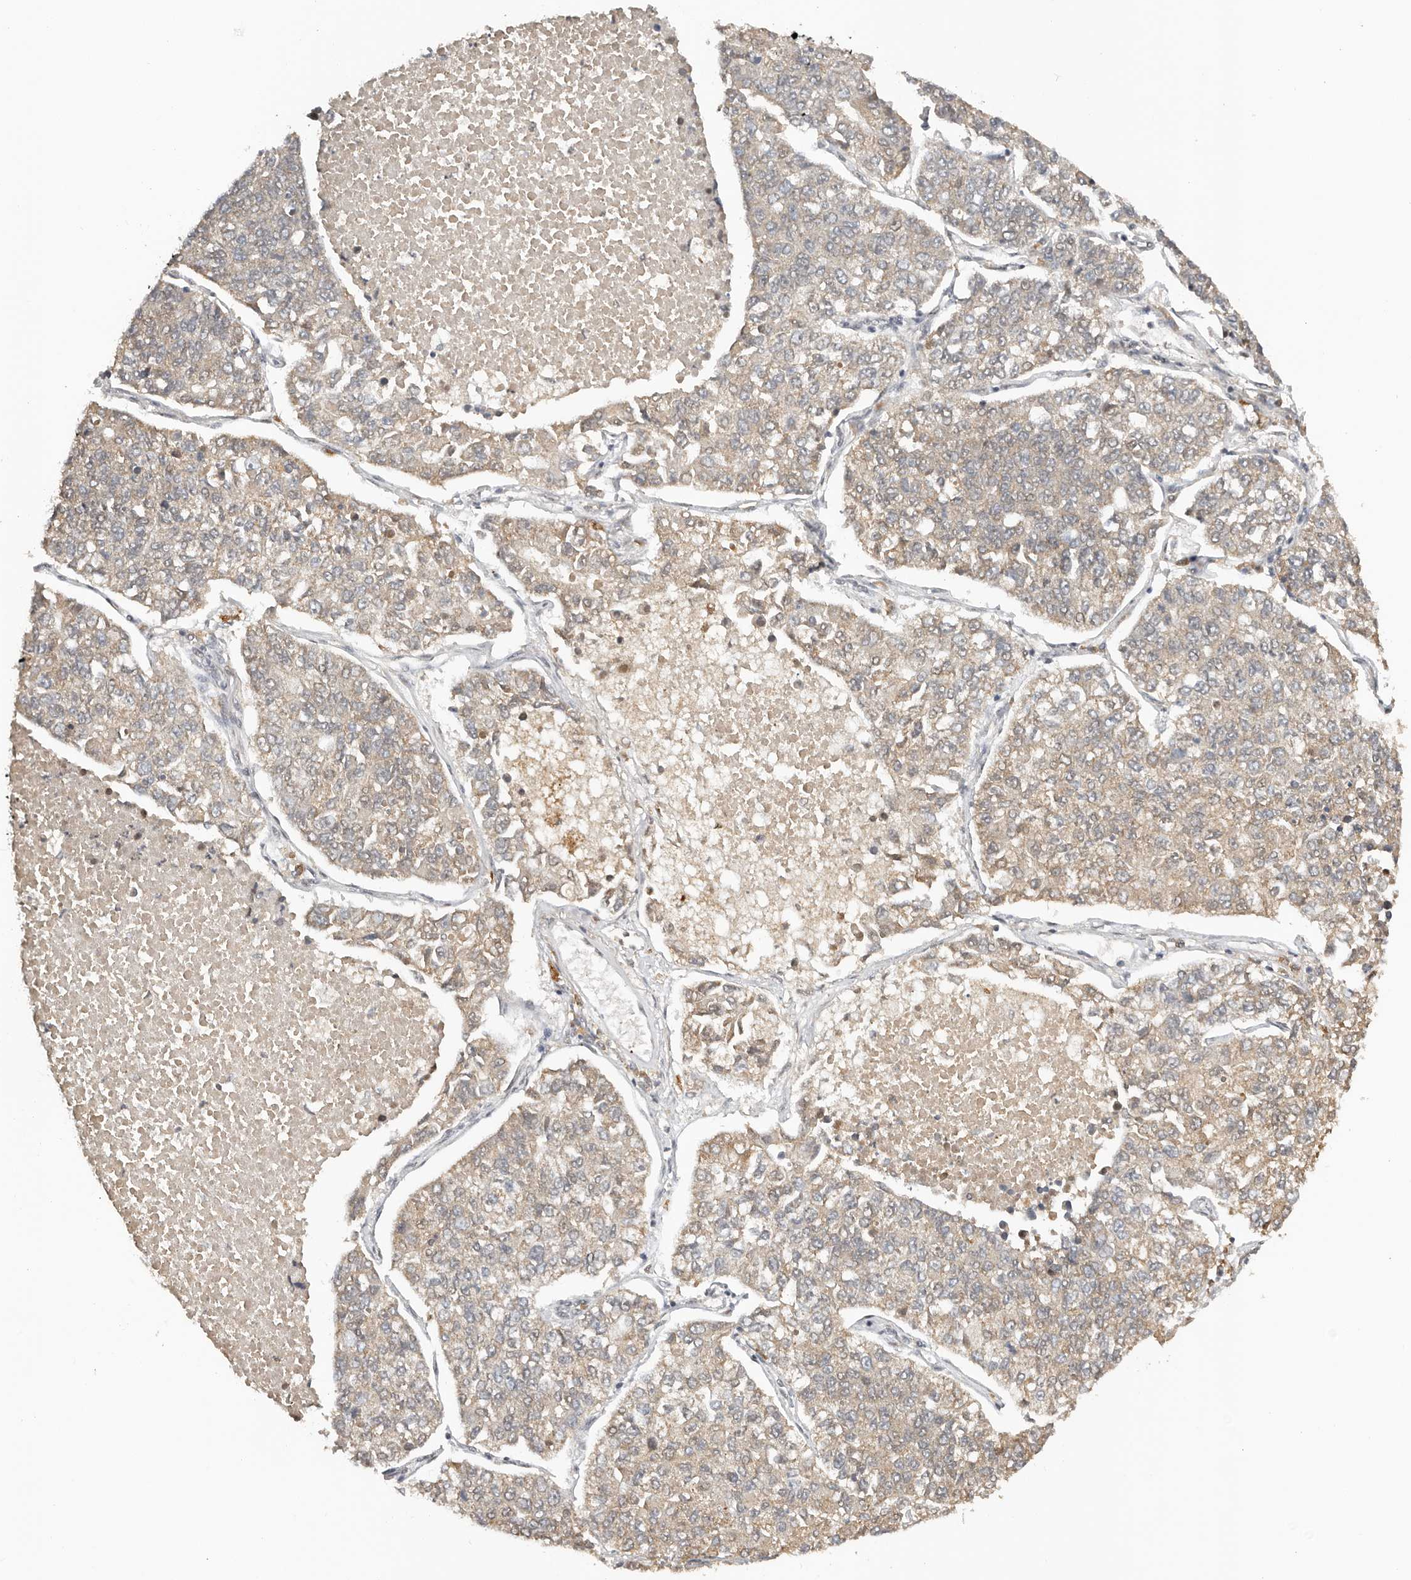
{"staining": {"intensity": "weak", "quantity": "25%-75%", "location": "cytoplasmic/membranous"}, "tissue": "lung cancer", "cell_type": "Tumor cells", "image_type": "cancer", "snomed": [{"axis": "morphology", "description": "Adenocarcinoma, NOS"}, {"axis": "topography", "description": "Lung"}], "caption": "IHC staining of lung cancer (adenocarcinoma), which reveals low levels of weak cytoplasmic/membranous staining in about 25%-75% of tumor cells indicating weak cytoplasmic/membranous protein staining. The staining was performed using DAB (brown) for protein detection and nuclei were counterstained in hematoxylin (blue).", "gene": "SEC14L1", "patient": {"sex": "male", "age": 49}}